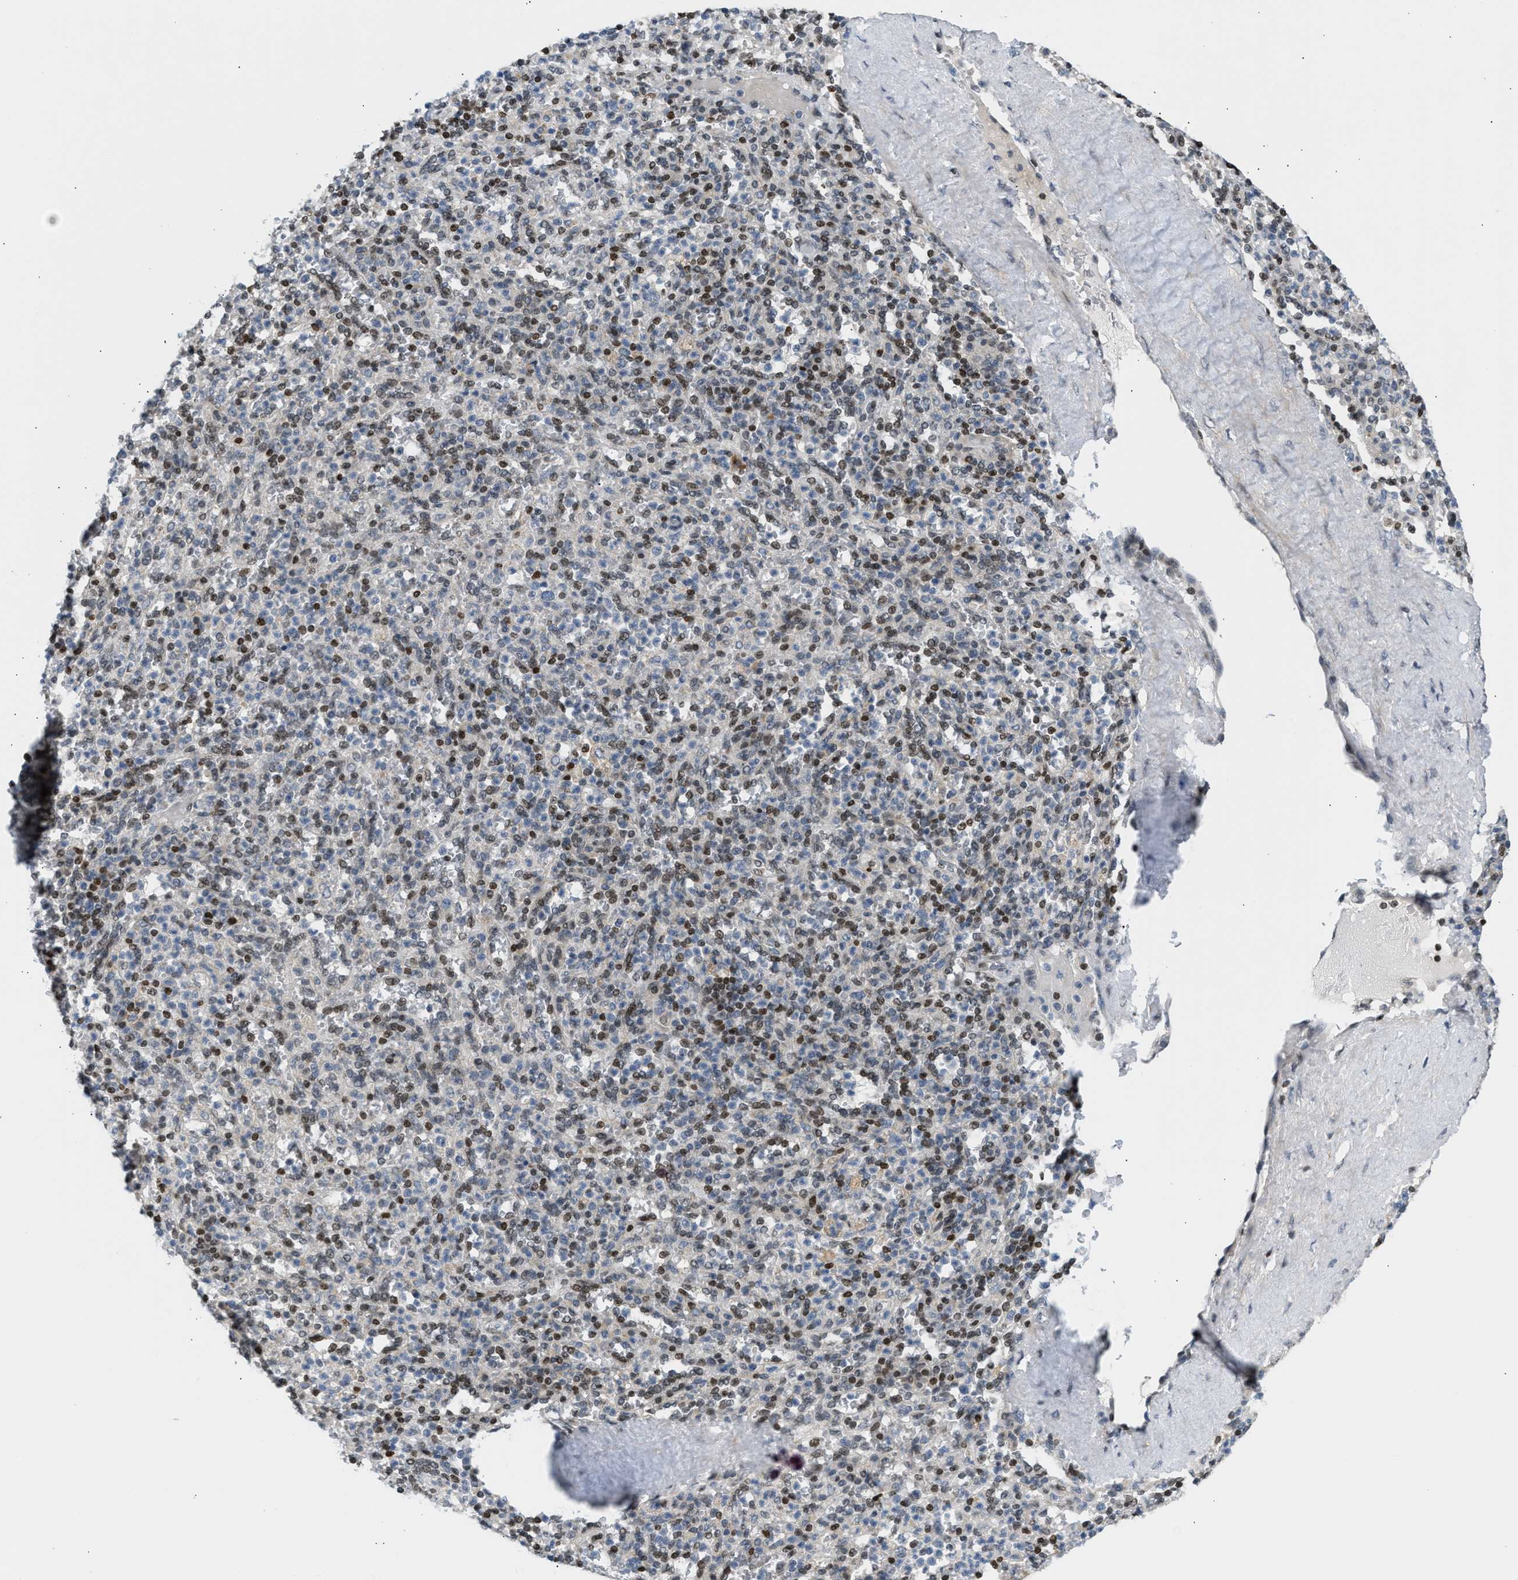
{"staining": {"intensity": "moderate", "quantity": "25%-75%", "location": "nuclear"}, "tissue": "spleen", "cell_type": "Cells in red pulp", "image_type": "normal", "snomed": [{"axis": "morphology", "description": "Normal tissue, NOS"}, {"axis": "topography", "description": "Spleen"}], "caption": "Cells in red pulp reveal medium levels of moderate nuclear positivity in about 25%-75% of cells in unremarkable human spleen.", "gene": "NPS", "patient": {"sex": "male", "age": 36}}